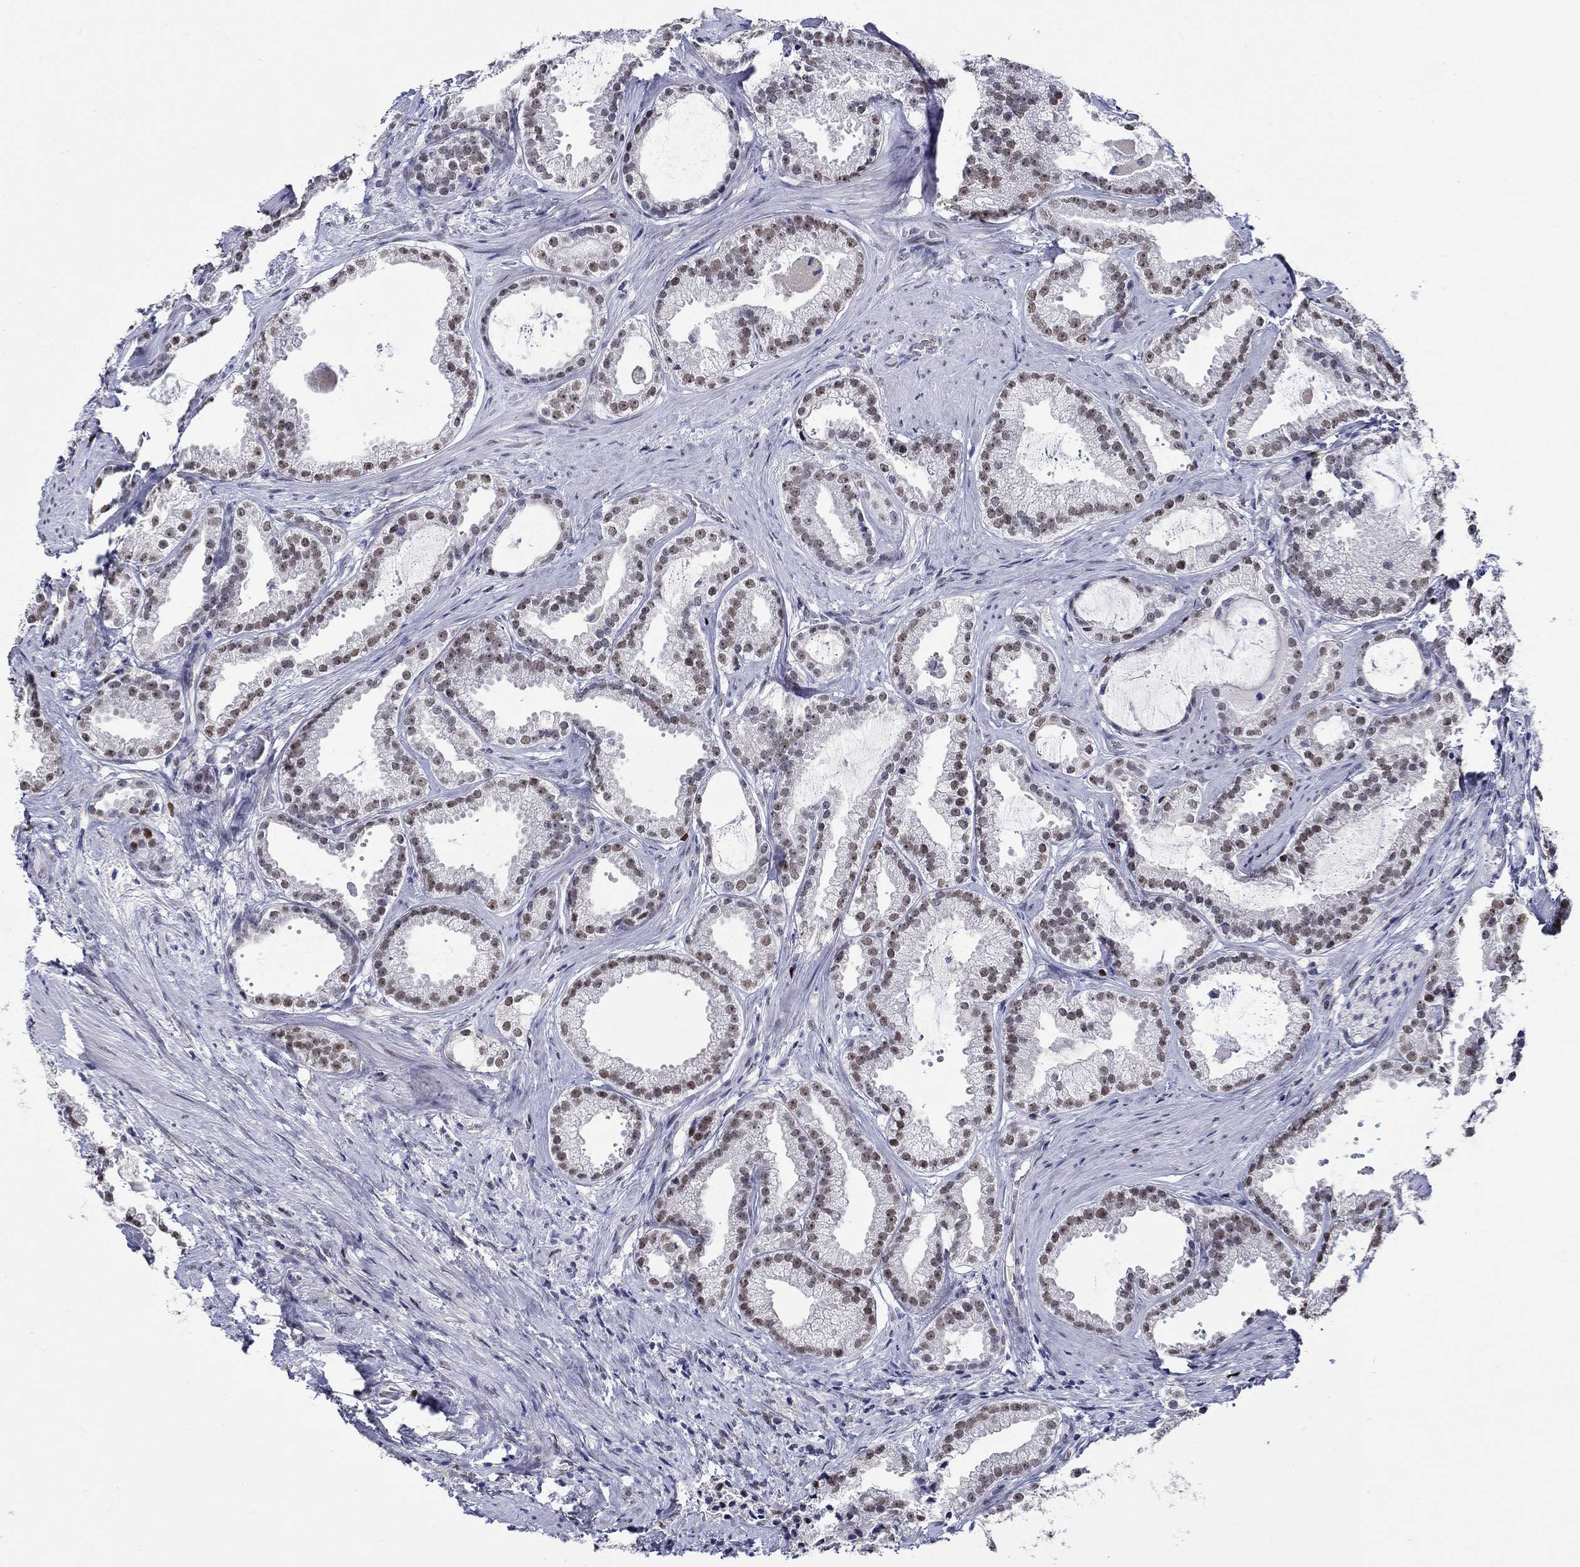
{"staining": {"intensity": "moderate", "quantity": "25%-75%", "location": "nuclear"}, "tissue": "prostate cancer", "cell_type": "Tumor cells", "image_type": "cancer", "snomed": [{"axis": "morphology", "description": "Adenocarcinoma, NOS"}, {"axis": "morphology", "description": "Adenocarcinoma, High grade"}, {"axis": "topography", "description": "Prostate"}], "caption": "IHC photomicrograph of human prostate cancer stained for a protein (brown), which displays medium levels of moderate nuclear staining in approximately 25%-75% of tumor cells.", "gene": "GATA2", "patient": {"sex": "male", "age": 64}}